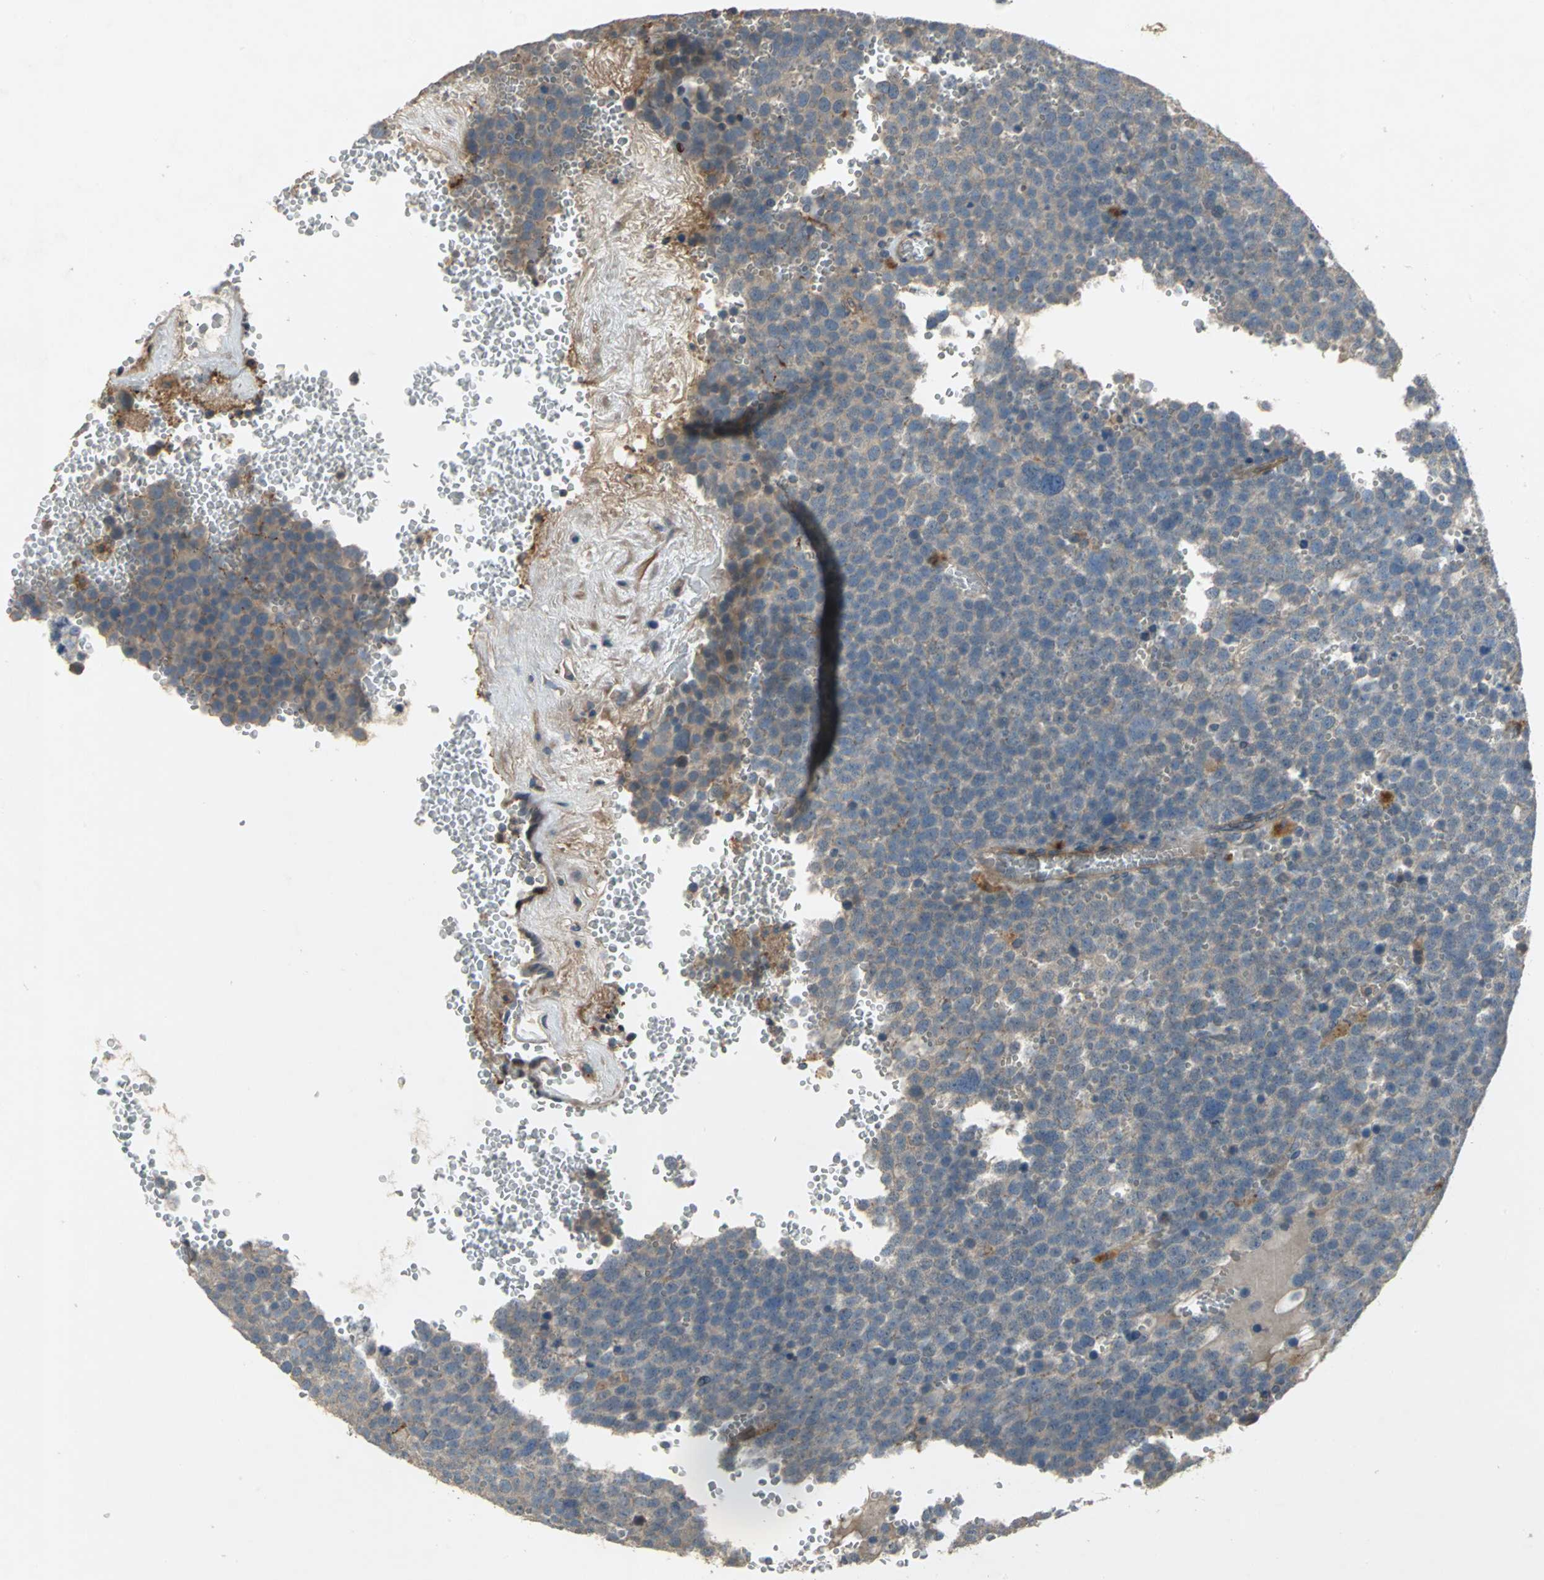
{"staining": {"intensity": "weak", "quantity": ">75%", "location": "cytoplasmic/membranous"}, "tissue": "testis cancer", "cell_type": "Tumor cells", "image_type": "cancer", "snomed": [{"axis": "morphology", "description": "Seminoma, NOS"}, {"axis": "topography", "description": "Testis"}], "caption": "Protein analysis of testis seminoma tissue displays weak cytoplasmic/membranous staining in approximately >75% of tumor cells.", "gene": "MET", "patient": {"sex": "male", "age": 71}}